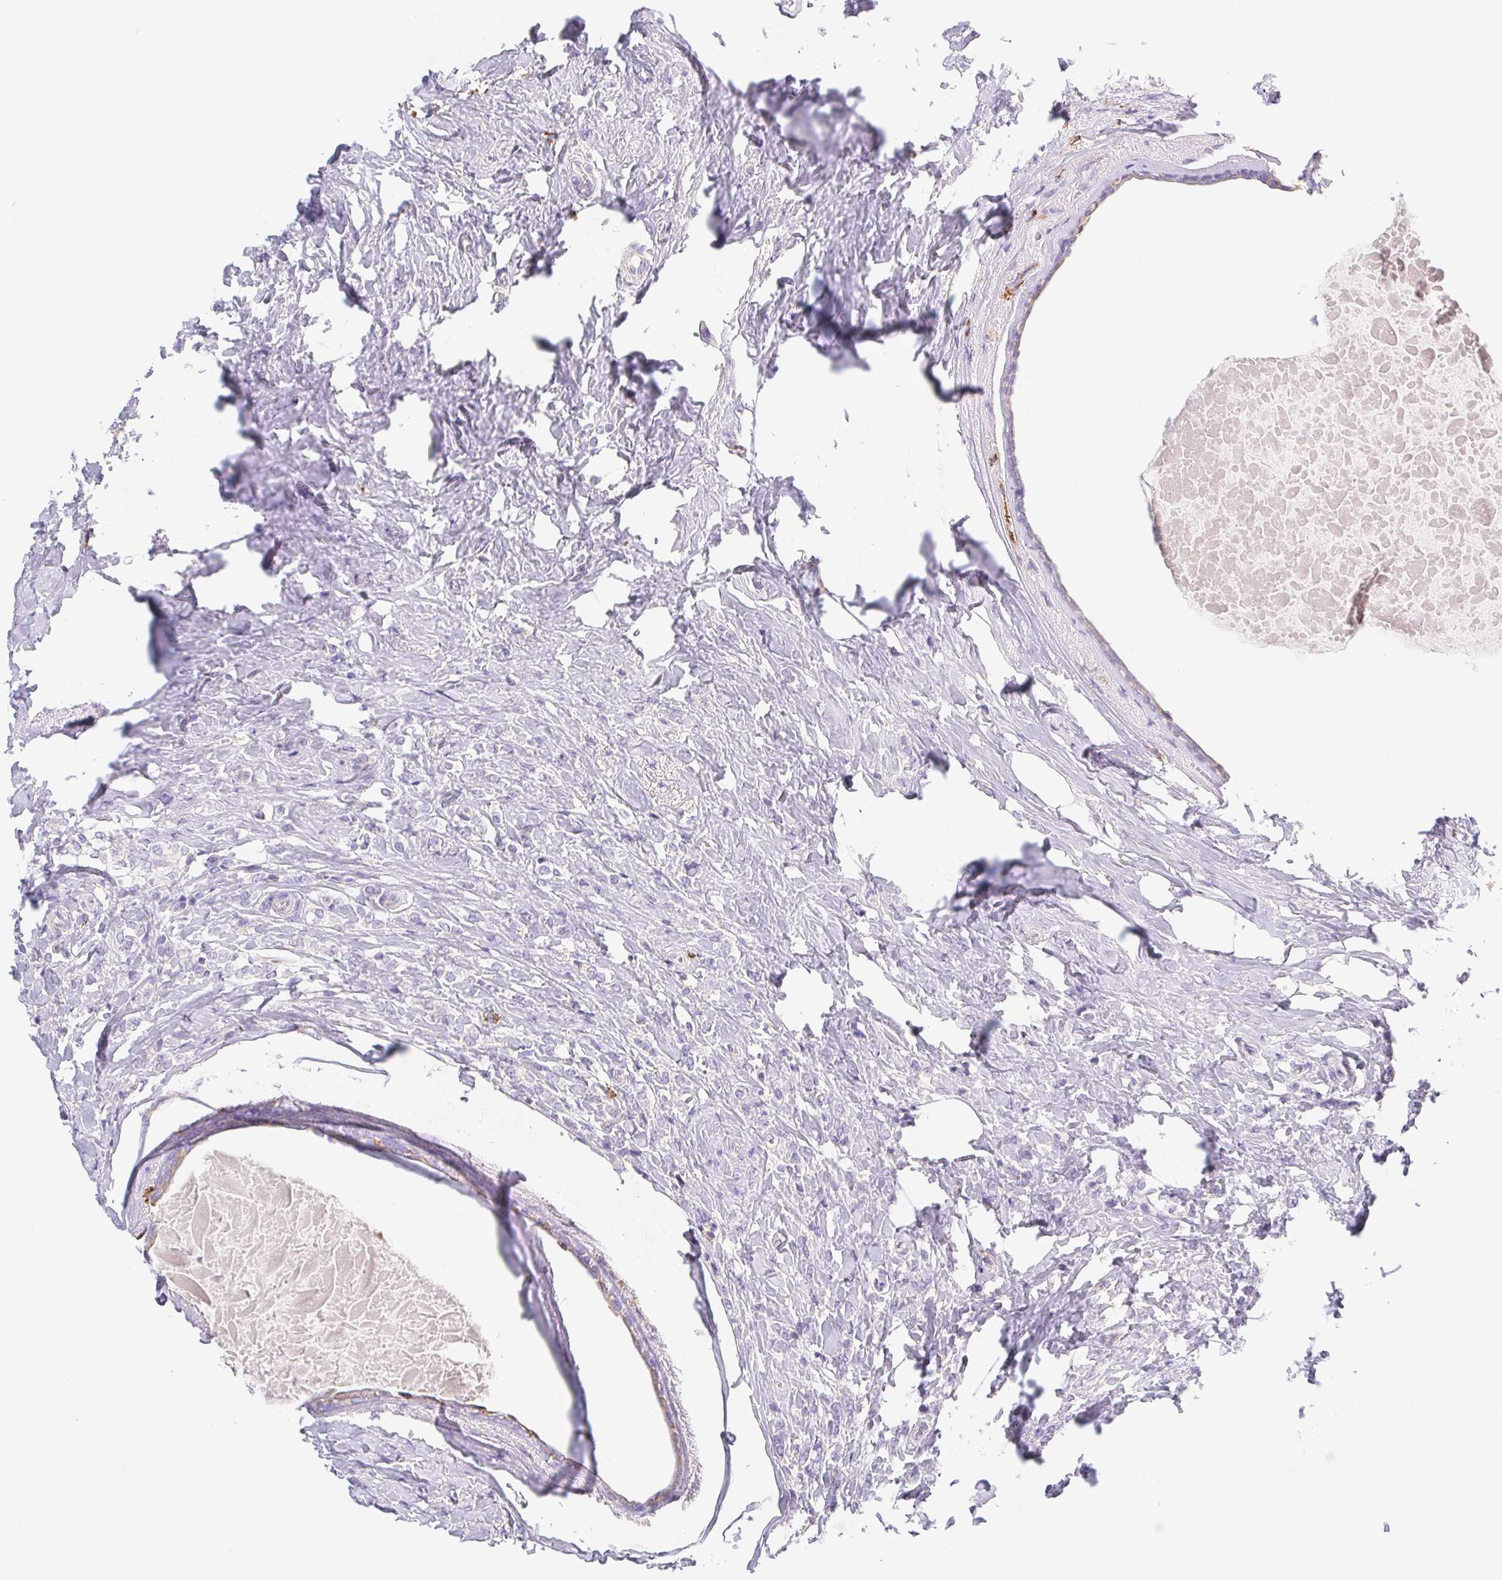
{"staining": {"intensity": "negative", "quantity": "none", "location": "none"}, "tissue": "breast cancer", "cell_type": "Tumor cells", "image_type": "cancer", "snomed": [{"axis": "morphology", "description": "Normal tissue, NOS"}, {"axis": "morphology", "description": "Duct carcinoma"}, {"axis": "topography", "description": "Breast"}], "caption": "Immunohistochemistry histopathology image of neoplastic tissue: human breast cancer stained with DAB (3,3'-diaminobenzidine) exhibits no significant protein positivity in tumor cells.", "gene": "ADAM8", "patient": {"sex": "female", "age": 77}}